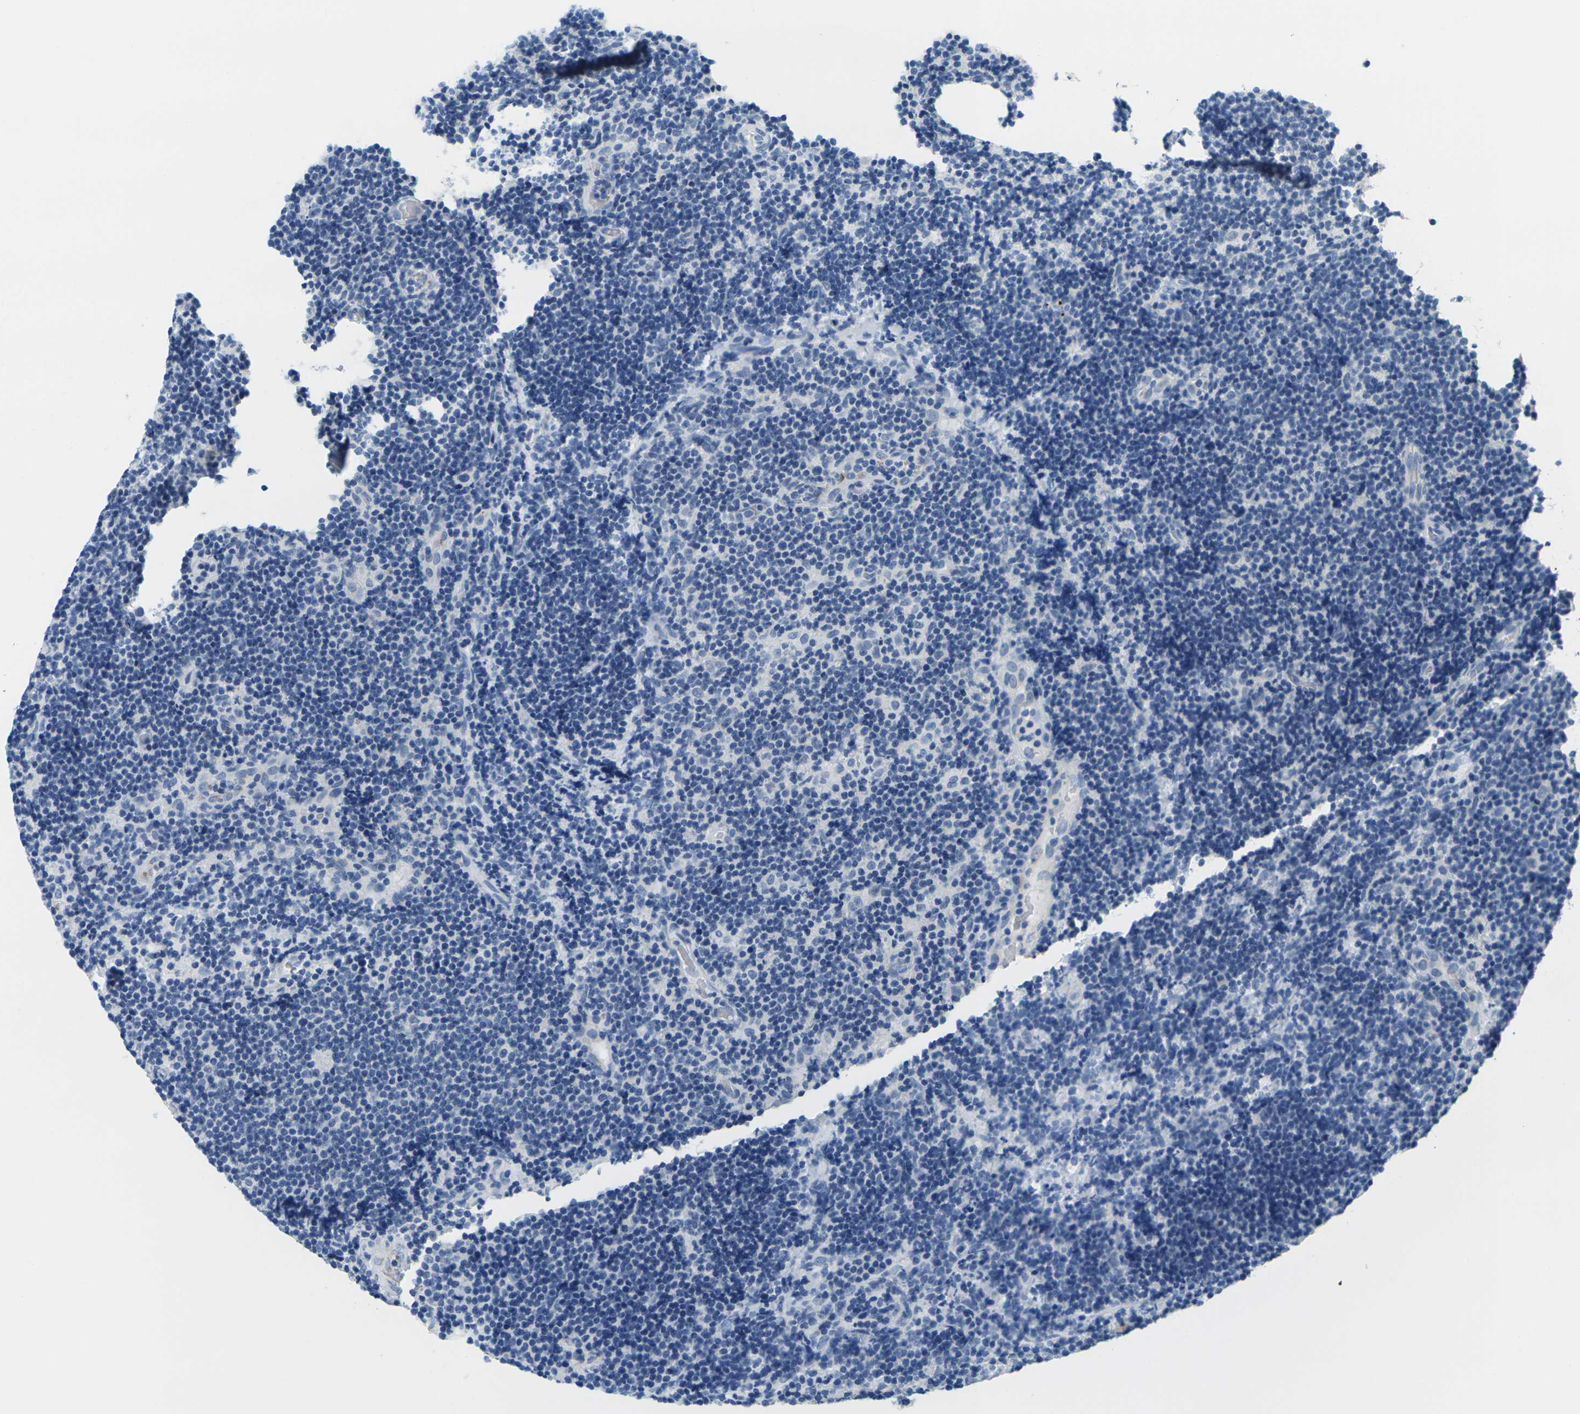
{"staining": {"intensity": "negative", "quantity": "none", "location": "none"}, "tissue": "lymphoma", "cell_type": "Tumor cells", "image_type": "cancer", "snomed": [{"axis": "morphology", "description": "Malignant lymphoma, non-Hodgkin's type, Low grade"}, {"axis": "topography", "description": "Lymph node"}], "caption": "Tumor cells are negative for protein expression in human lymphoma.", "gene": "FAM3D", "patient": {"sex": "male", "age": 83}}